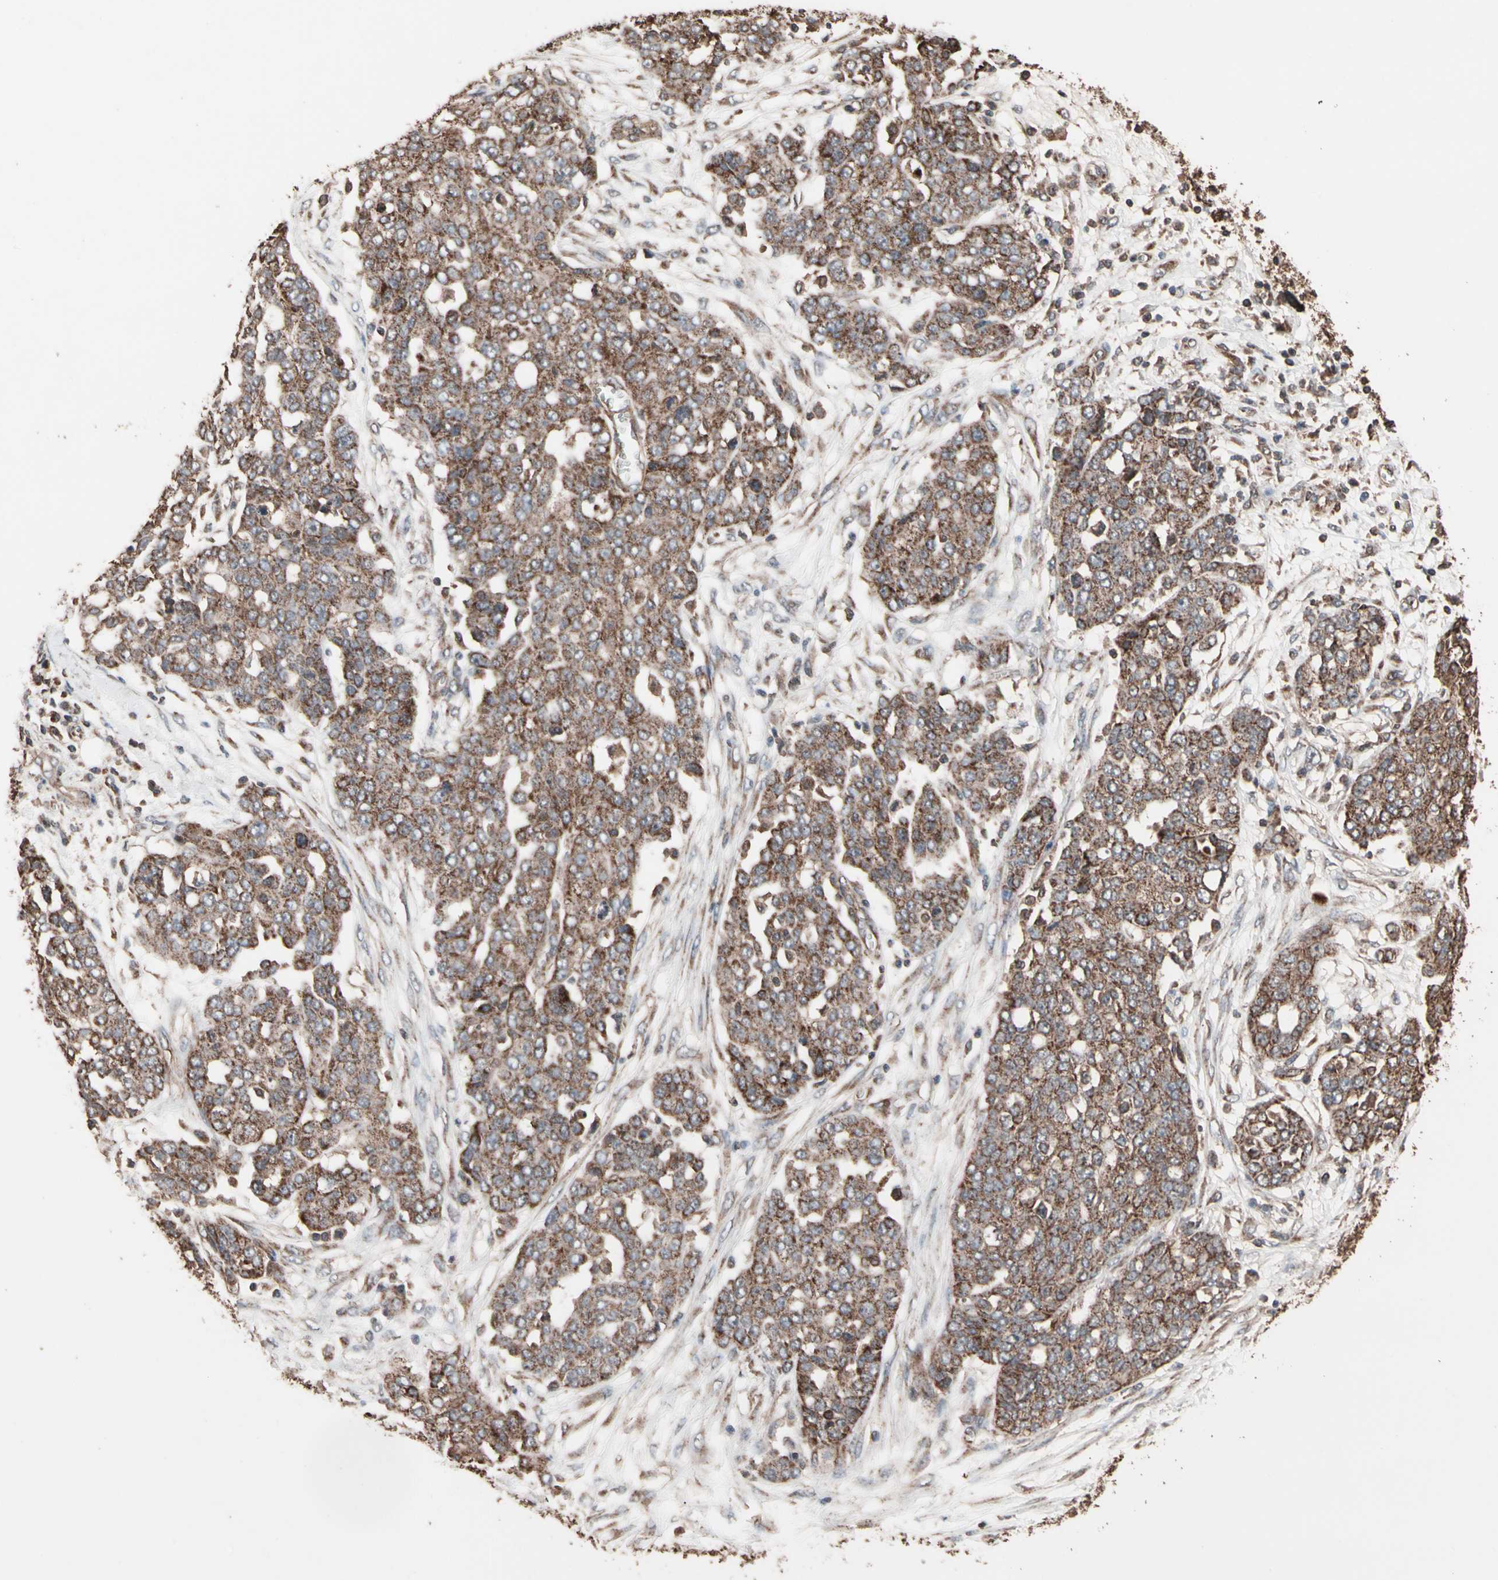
{"staining": {"intensity": "strong", "quantity": ">75%", "location": "cytoplasmic/membranous"}, "tissue": "ovarian cancer", "cell_type": "Tumor cells", "image_type": "cancer", "snomed": [{"axis": "morphology", "description": "Cystadenocarcinoma, serous, NOS"}, {"axis": "topography", "description": "Soft tissue"}, {"axis": "topography", "description": "Ovary"}], "caption": "Protein expression analysis of ovarian cancer (serous cystadenocarcinoma) displays strong cytoplasmic/membranous staining in approximately >75% of tumor cells. Ihc stains the protein in brown and the nuclei are stained blue.", "gene": "MRPL2", "patient": {"sex": "female", "age": 57}}